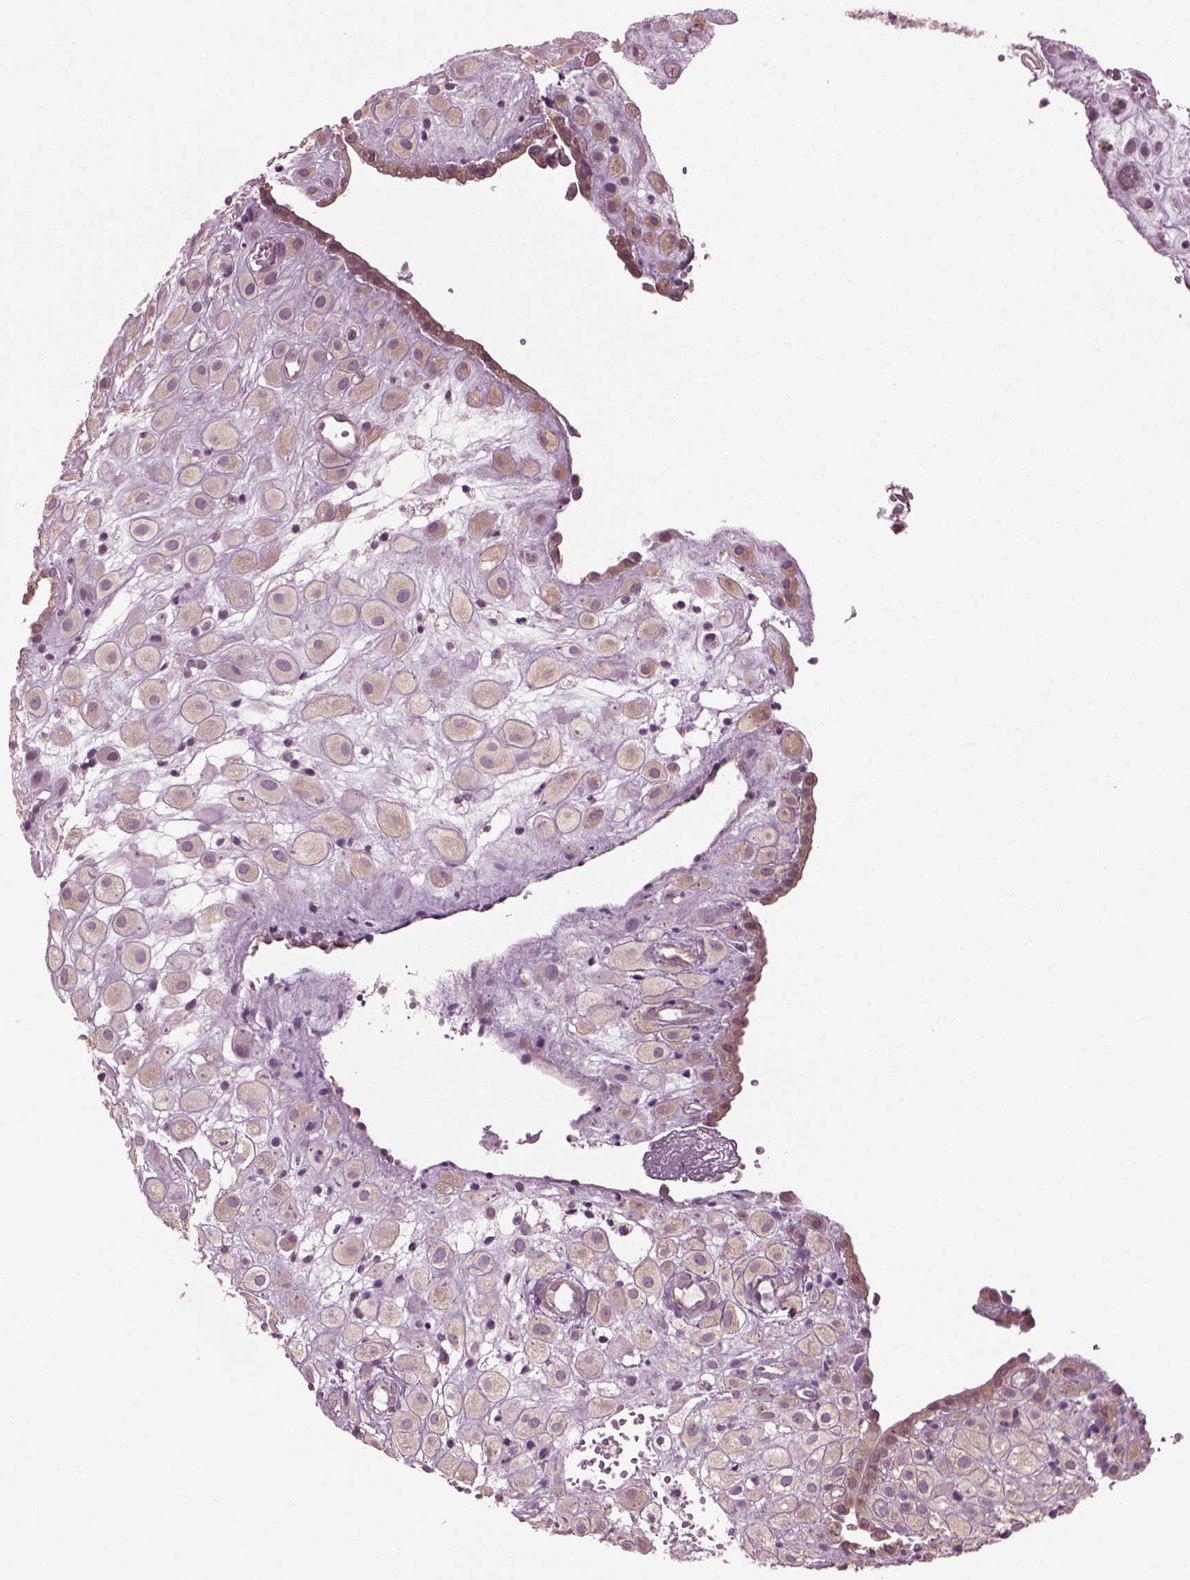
{"staining": {"intensity": "weak", "quantity": "<25%", "location": "cytoplasmic/membranous"}, "tissue": "placenta", "cell_type": "Decidual cells", "image_type": "normal", "snomed": [{"axis": "morphology", "description": "Normal tissue, NOS"}, {"axis": "topography", "description": "Placenta"}], "caption": "DAB (3,3'-diaminobenzidine) immunohistochemical staining of unremarkable human placenta exhibits no significant staining in decidual cells.", "gene": "CABP5", "patient": {"sex": "female", "age": 24}}